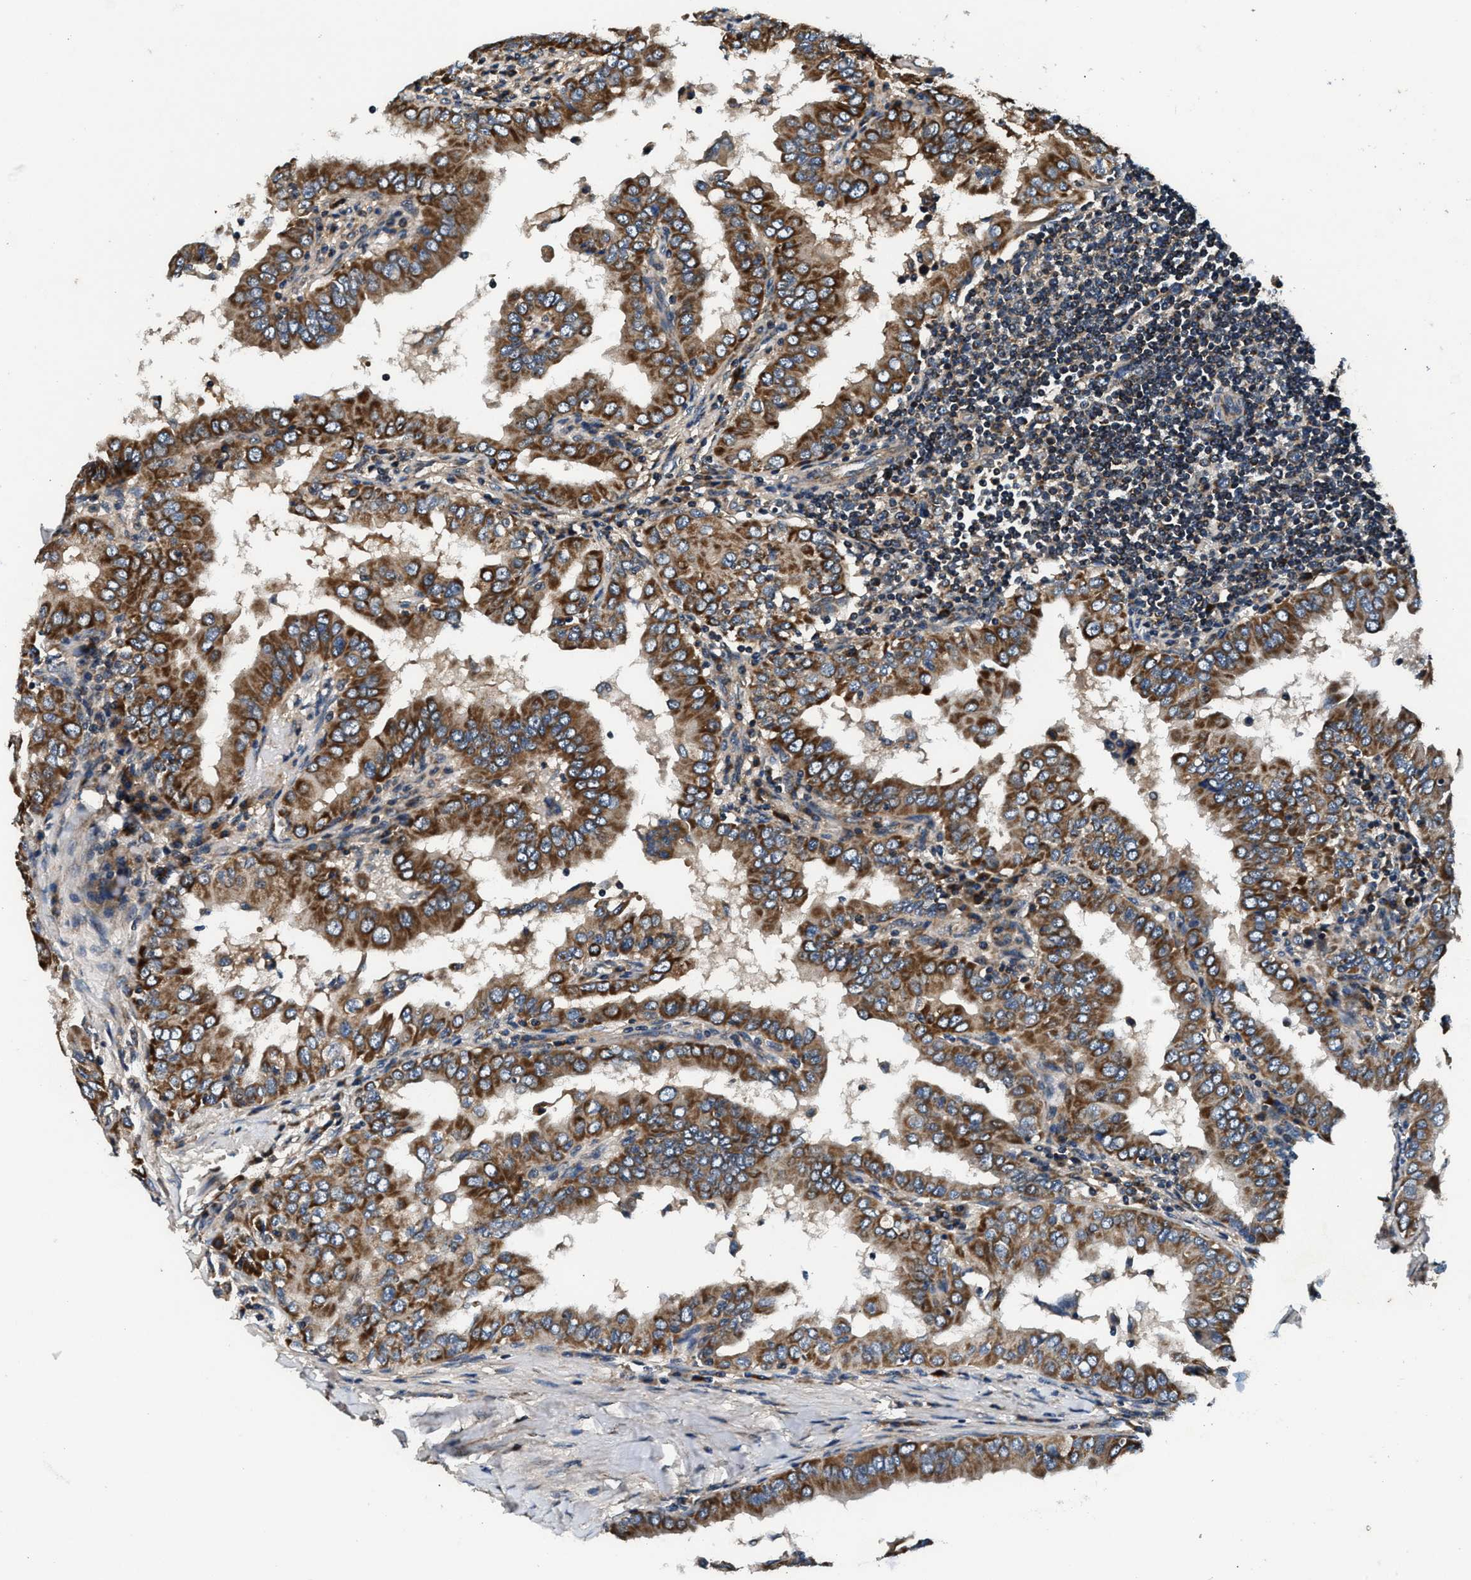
{"staining": {"intensity": "moderate", "quantity": ">75%", "location": "cytoplasmic/membranous"}, "tissue": "thyroid cancer", "cell_type": "Tumor cells", "image_type": "cancer", "snomed": [{"axis": "morphology", "description": "Papillary adenocarcinoma, NOS"}, {"axis": "topography", "description": "Thyroid gland"}], "caption": "A brown stain highlights moderate cytoplasmic/membranous expression of a protein in human thyroid papillary adenocarcinoma tumor cells.", "gene": "IMMT", "patient": {"sex": "male", "age": 33}}